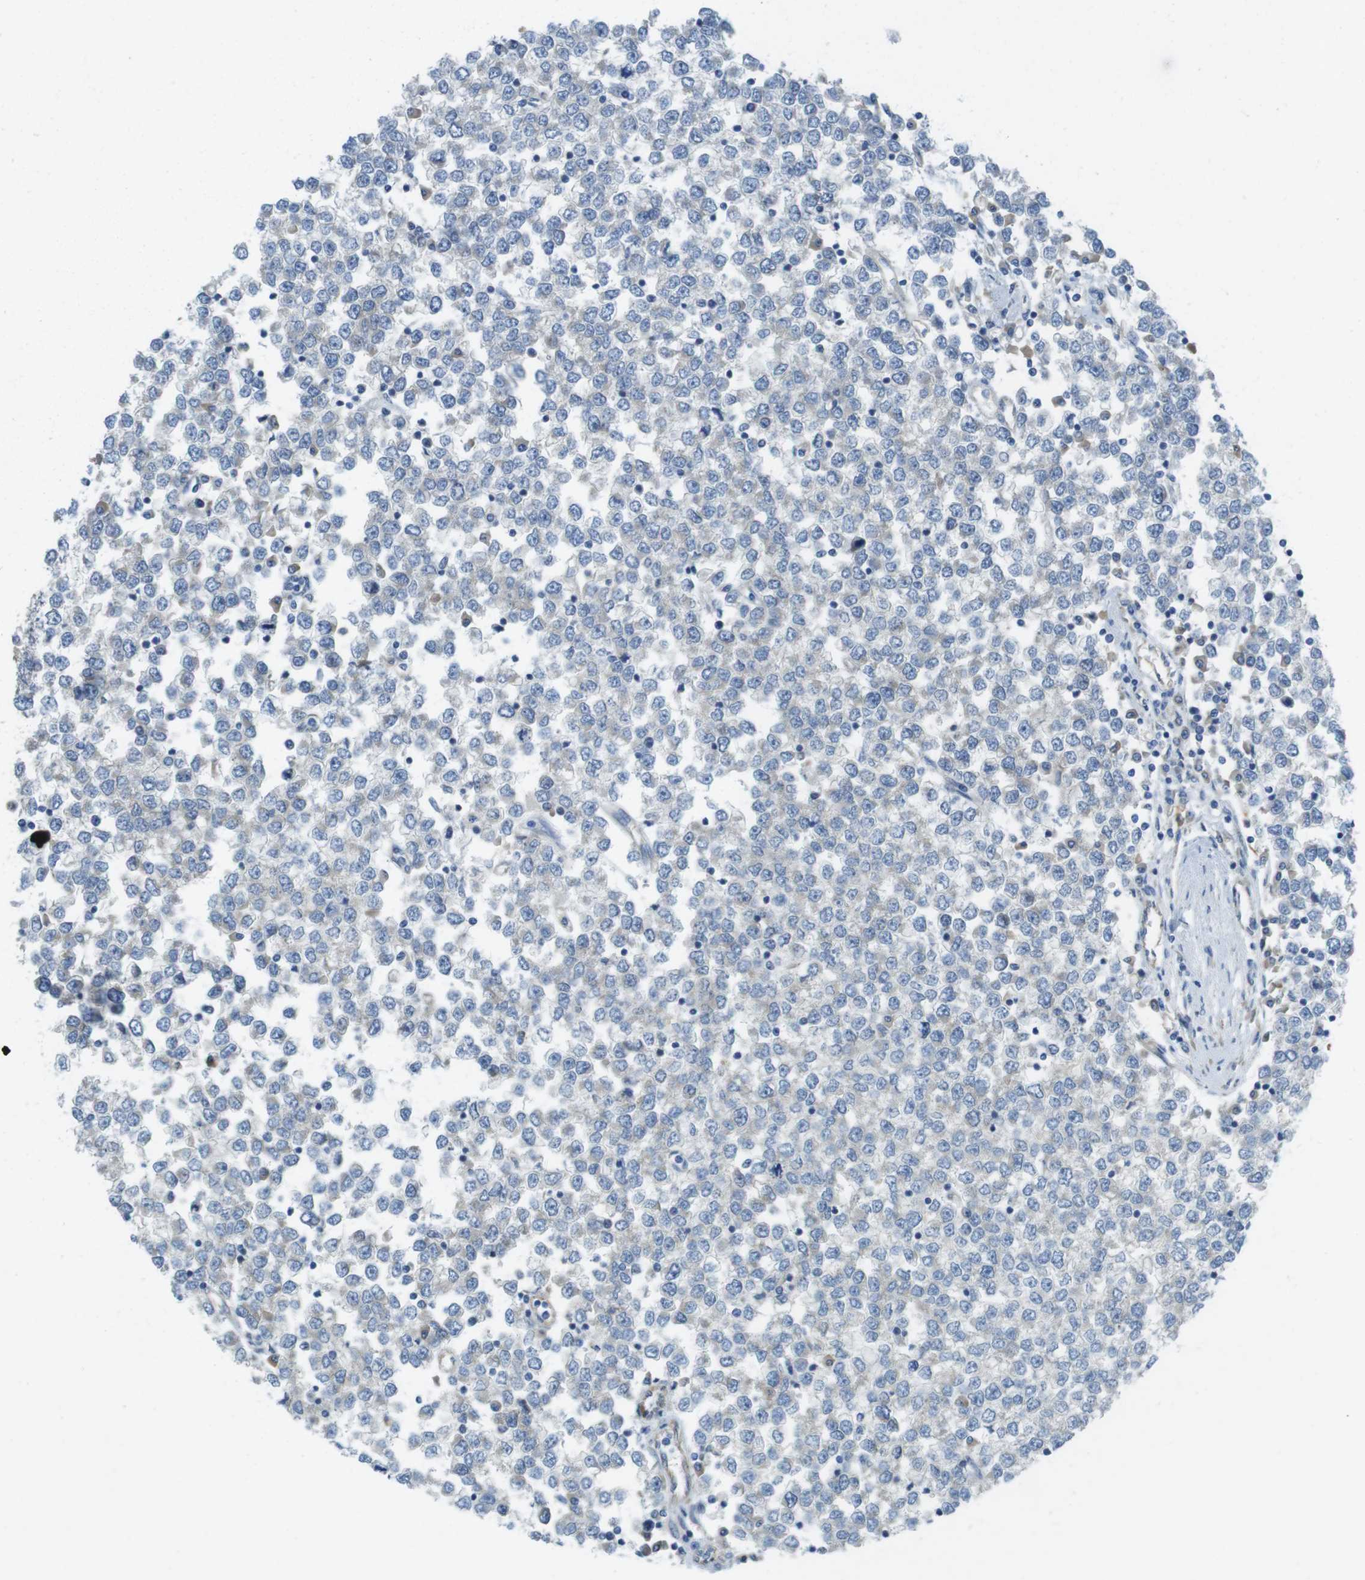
{"staining": {"intensity": "negative", "quantity": "none", "location": "none"}, "tissue": "testis cancer", "cell_type": "Tumor cells", "image_type": "cancer", "snomed": [{"axis": "morphology", "description": "Seminoma, NOS"}, {"axis": "topography", "description": "Testis"}], "caption": "Immunohistochemistry histopathology image of neoplastic tissue: human testis cancer (seminoma) stained with DAB displays no significant protein expression in tumor cells.", "gene": "TMEM234", "patient": {"sex": "male", "age": 65}}